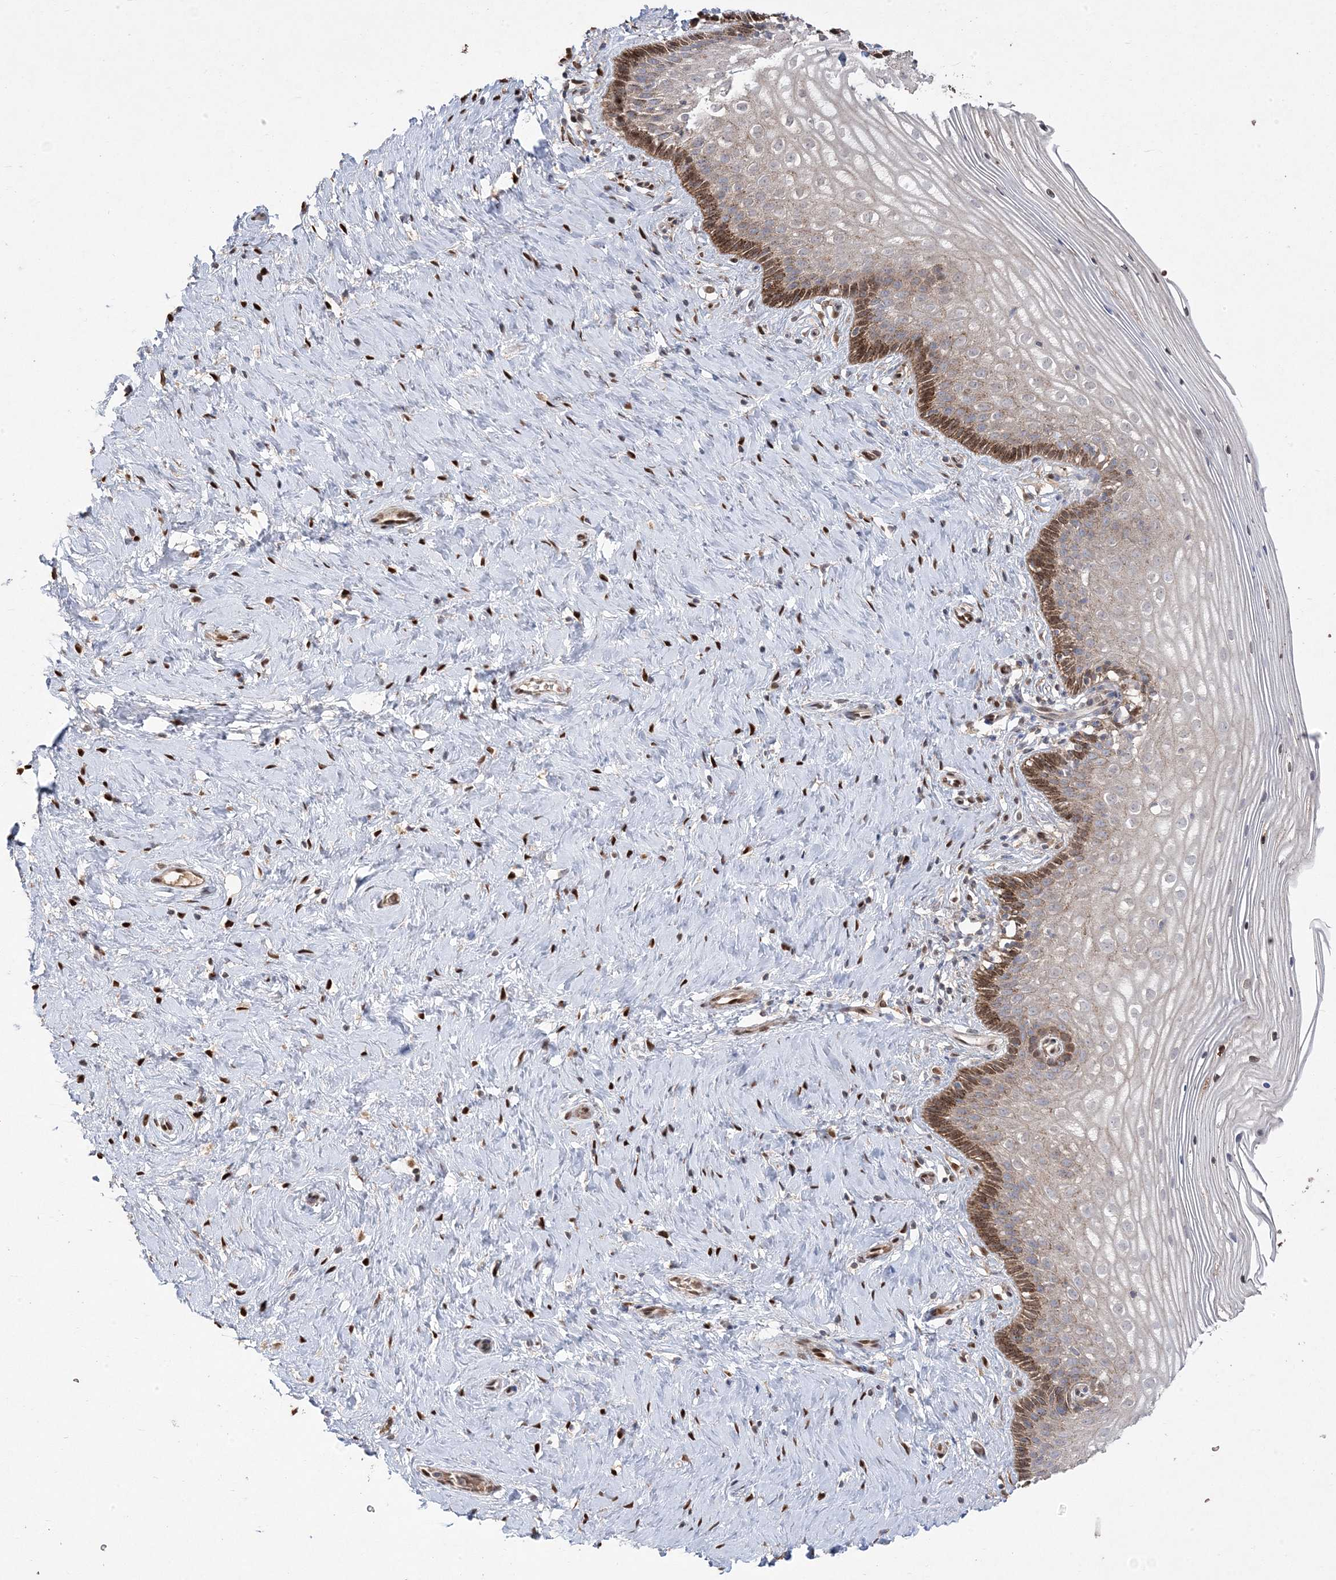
{"staining": {"intensity": "moderate", "quantity": ">75%", "location": "cytoplasmic/membranous"}, "tissue": "cervix", "cell_type": "Glandular cells", "image_type": "normal", "snomed": [{"axis": "morphology", "description": "Normal tissue, NOS"}, {"axis": "topography", "description": "Cervix"}], "caption": "Protein staining of unremarkable cervix displays moderate cytoplasmic/membranous expression in about >75% of glandular cells. (Brightfield microscopy of DAB IHC at high magnification).", "gene": "PPOX", "patient": {"sex": "female", "age": 33}}